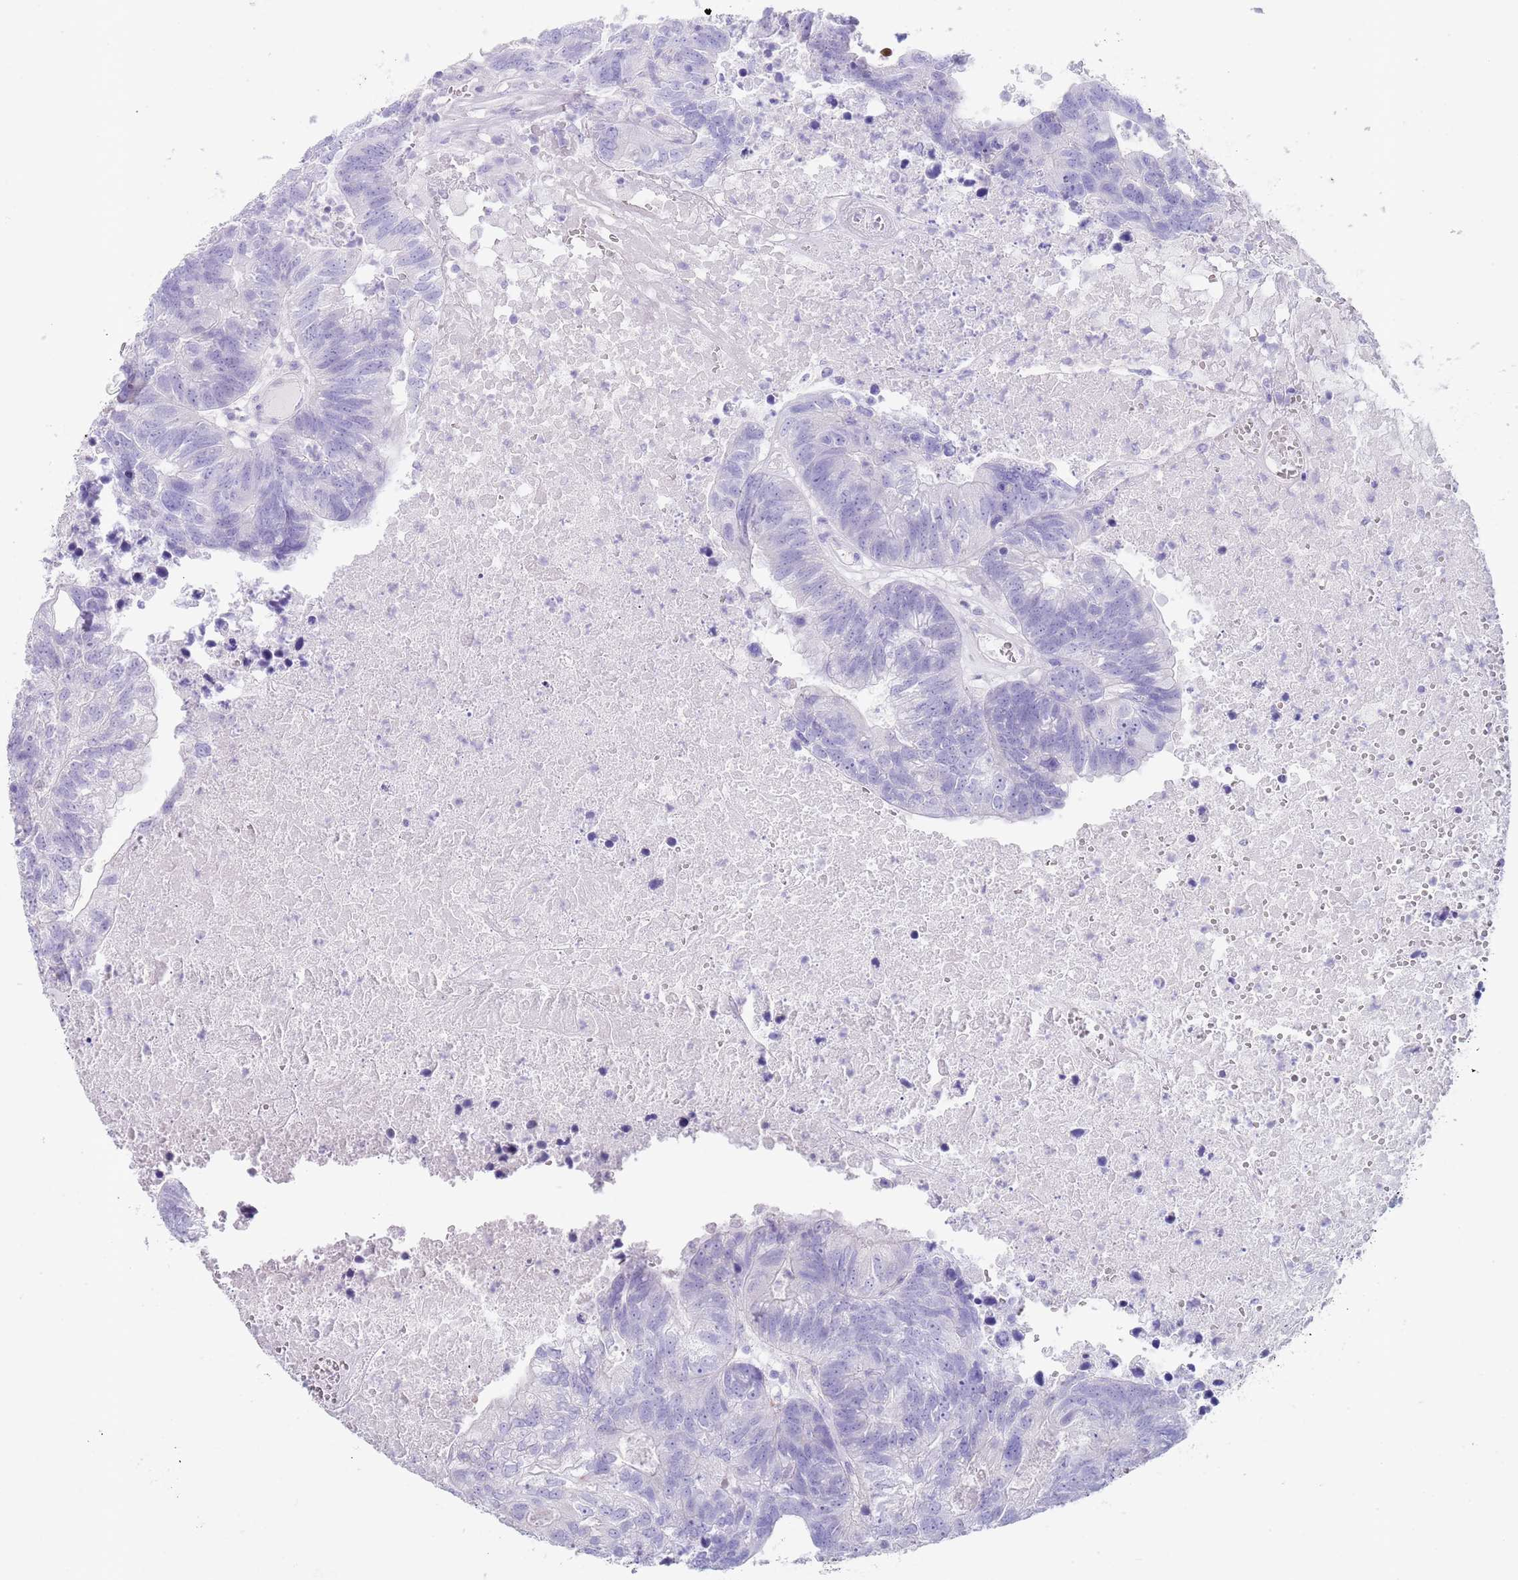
{"staining": {"intensity": "negative", "quantity": "none", "location": "none"}, "tissue": "colorectal cancer", "cell_type": "Tumor cells", "image_type": "cancer", "snomed": [{"axis": "morphology", "description": "Adenocarcinoma, NOS"}, {"axis": "topography", "description": "Colon"}], "caption": "DAB (3,3'-diaminobenzidine) immunohistochemical staining of human colorectal cancer (adenocarcinoma) exhibits no significant expression in tumor cells. Brightfield microscopy of immunohistochemistry stained with DAB (3,3'-diaminobenzidine) (brown) and hematoxylin (blue), captured at high magnification.", "gene": "CPXM2", "patient": {"sex": "female", "age": 48}}